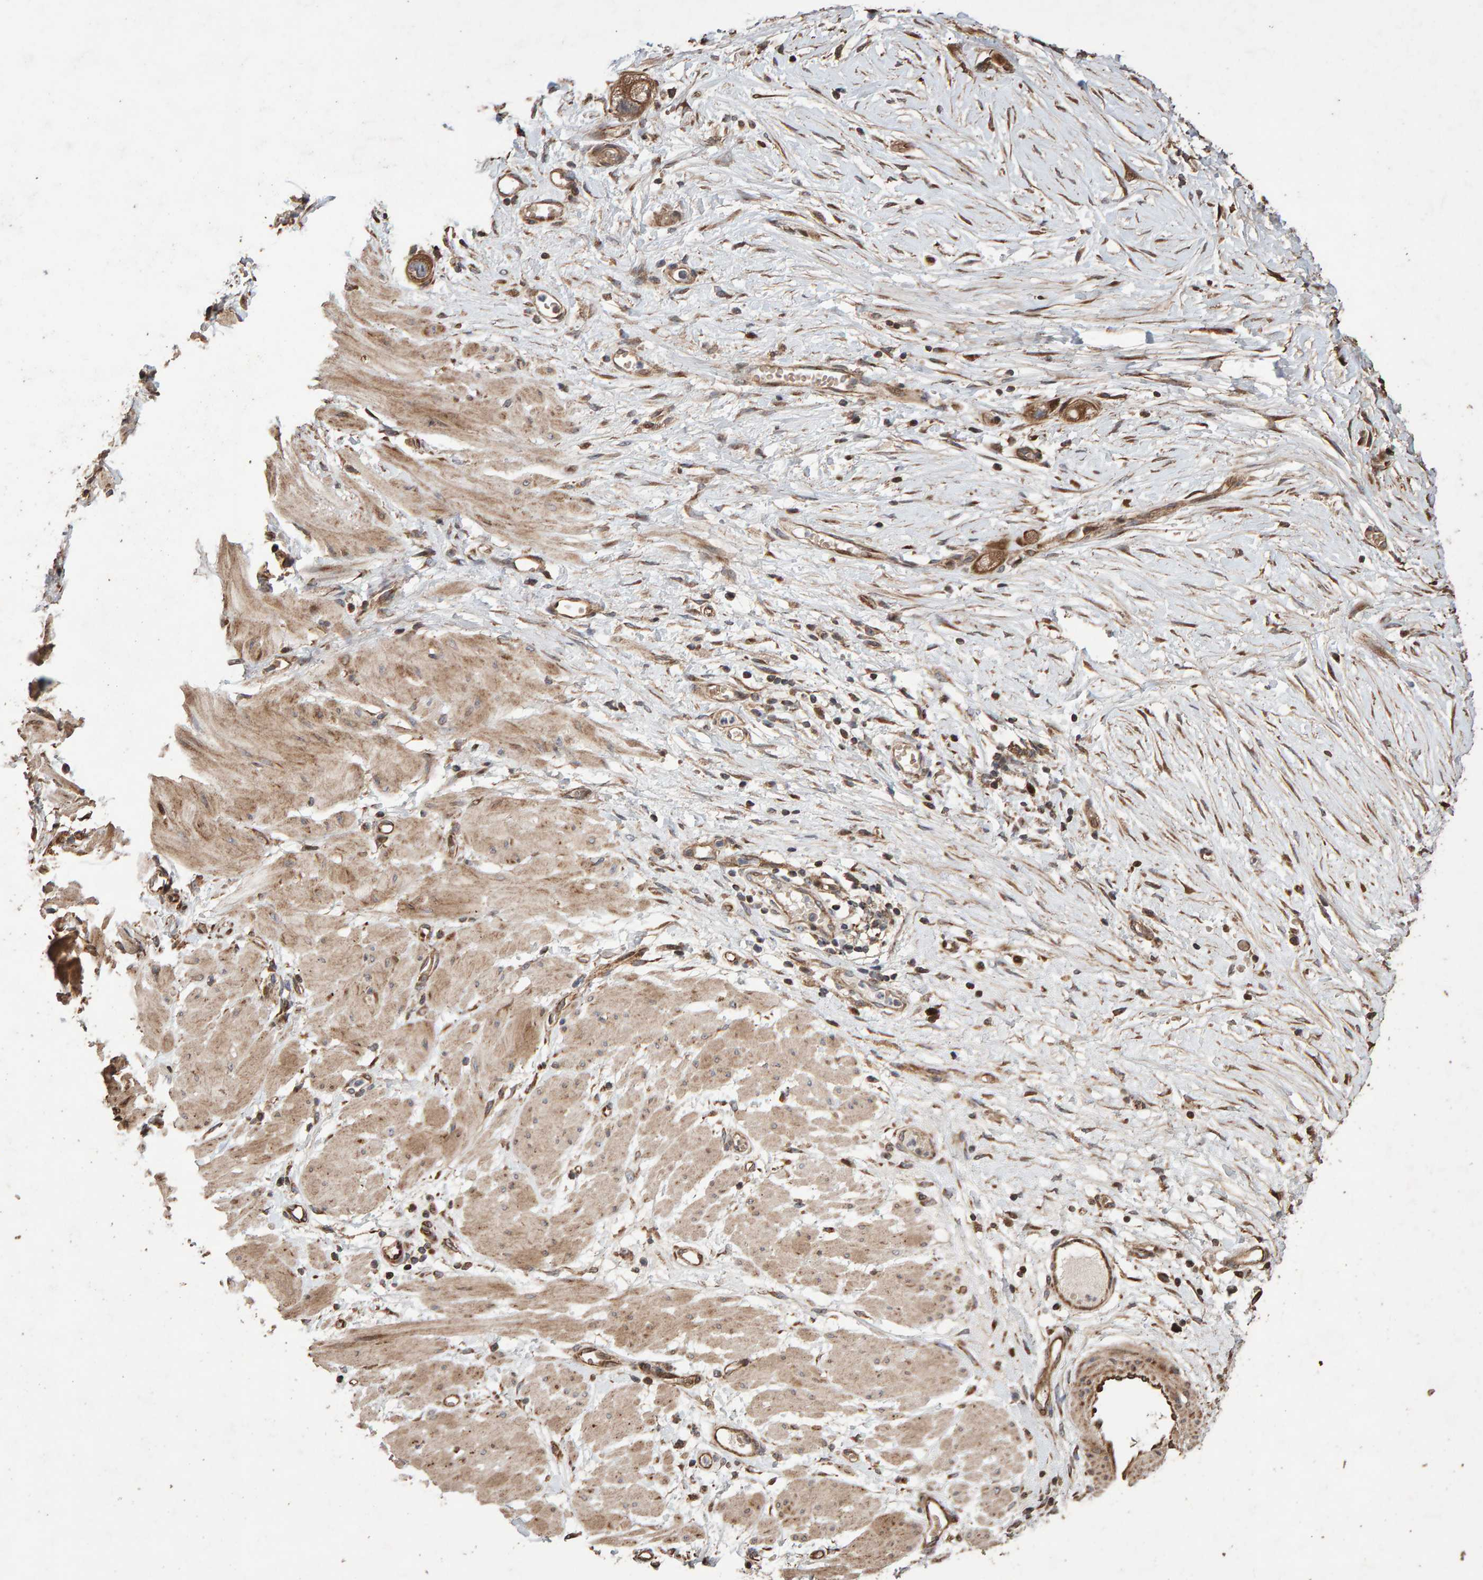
{"staining": {"intensity": "moderate", "quantity": ">75%", "location": "cytoplasmic/membranous"}, "tissue": "stomach cancer", "cell_type": "Tumor cells", "image_type": "cancer", "snomed": [{"axis": "morphology", "description": "Adenocarcinoma, NOS"}, {"axis": "topography", "description": "Stomach"}, {"axis": "topography", "description": "Stomach, lower"}], "caption": "Protein expression analysis of stomach cancer (adenocarcinoma) demonstrates moderate cytoplasmic/membranous staining in approximately >75% of tumor cells.", "gene": "OSBP2", "patient": {"sex": "female", "age": 48}}